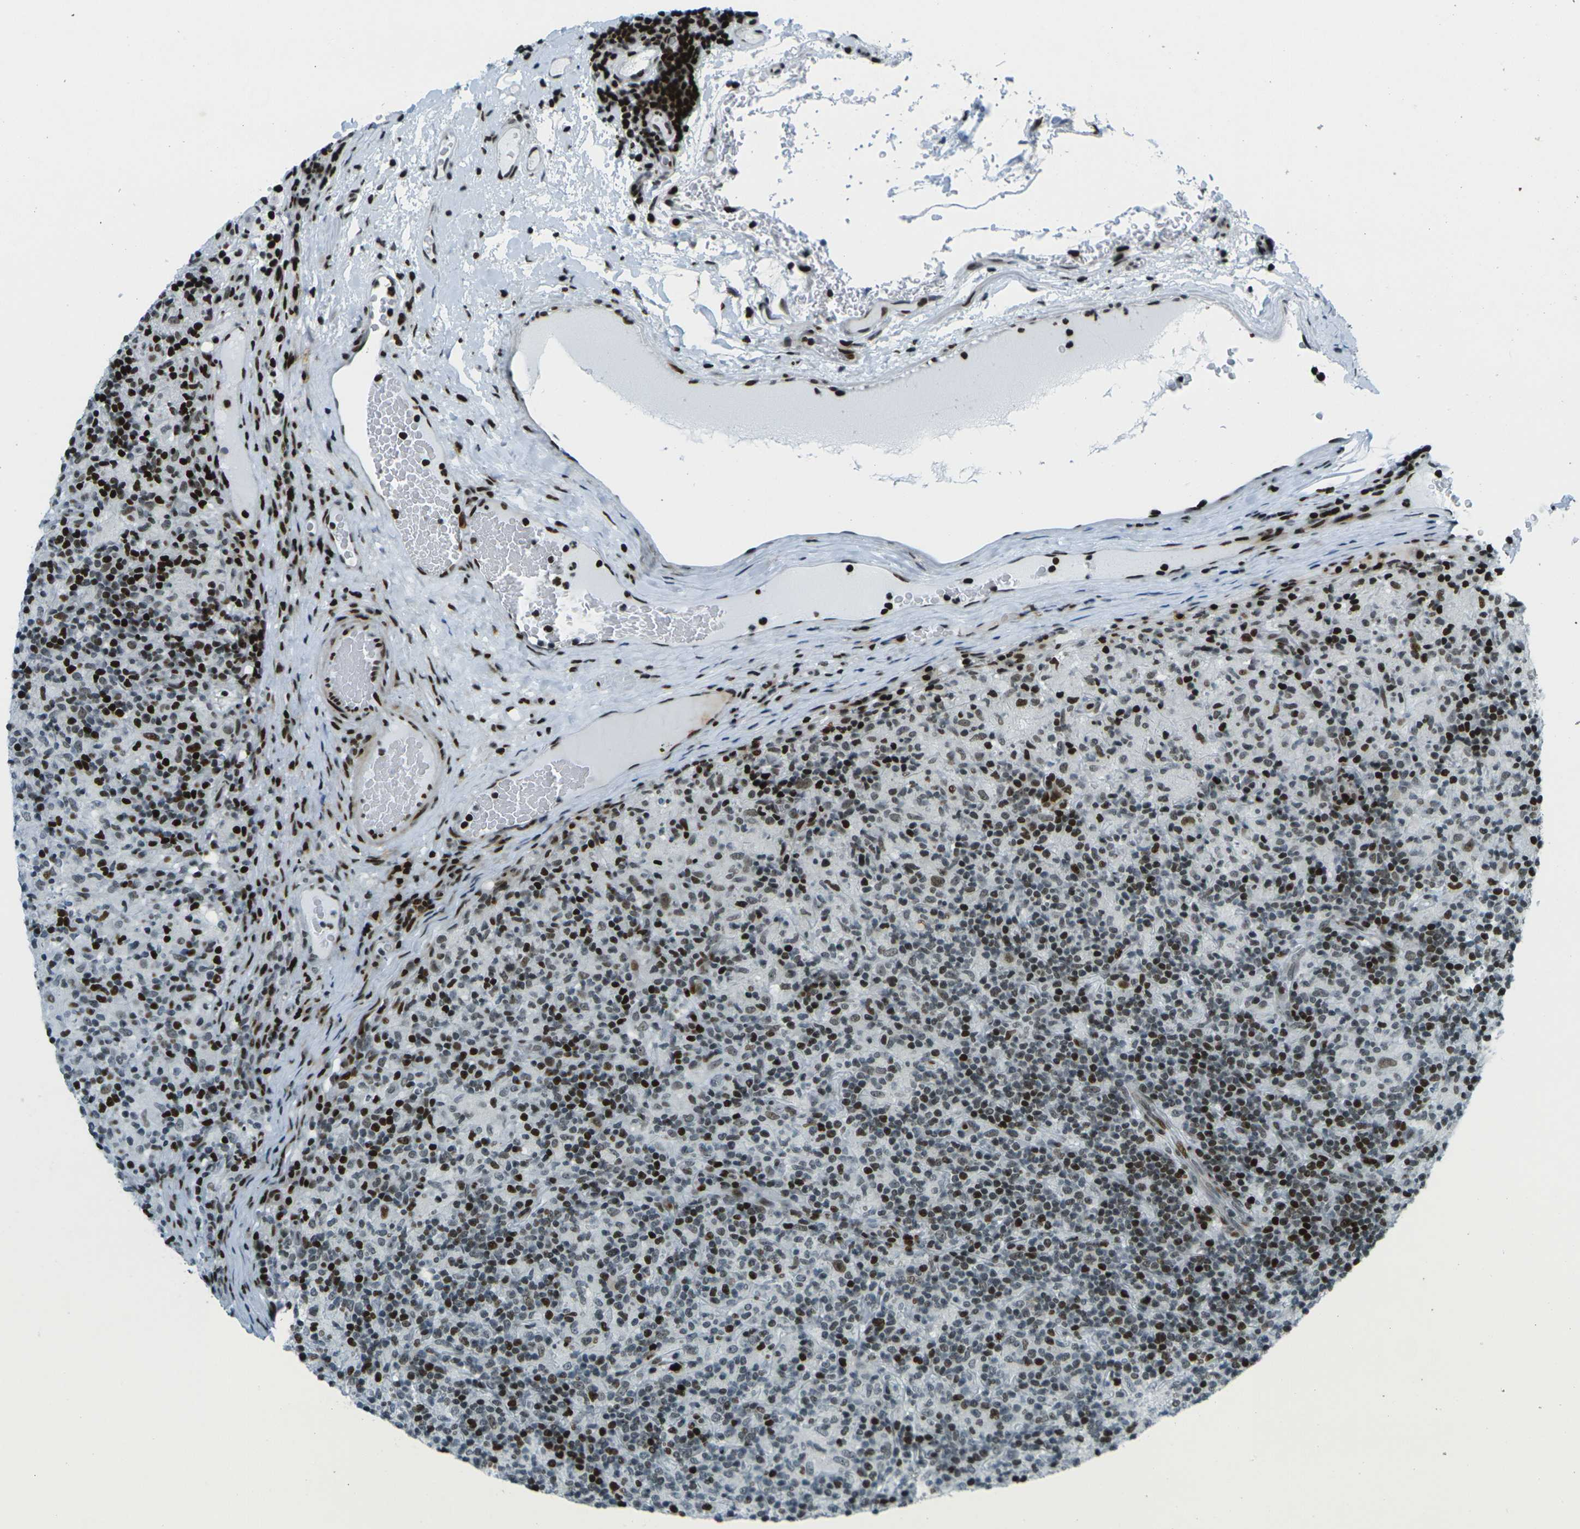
{"staining": {"intensity": "moderate", "quantity": ">75%", "location": "nuclear"}, "tissue": "lymphoma", "cell_type": "Tumor cells", "image_type": "cancer", "snomed": [{"axis": "morphology", "description": "Hodgkin's disease, NOS"}, {"axis": "topography", "description": "Lymph node"}], "caption": "Immunohistochemical staining of Hodgkin's disease exhibits moderate nuclear protein positivity in approximately >75% of tumor cells. (brown staining indicates protein expression, while blue staining denotes nuclei).", "gene": "H3-3A", "patient": {"sex": "male", "age": 70}}